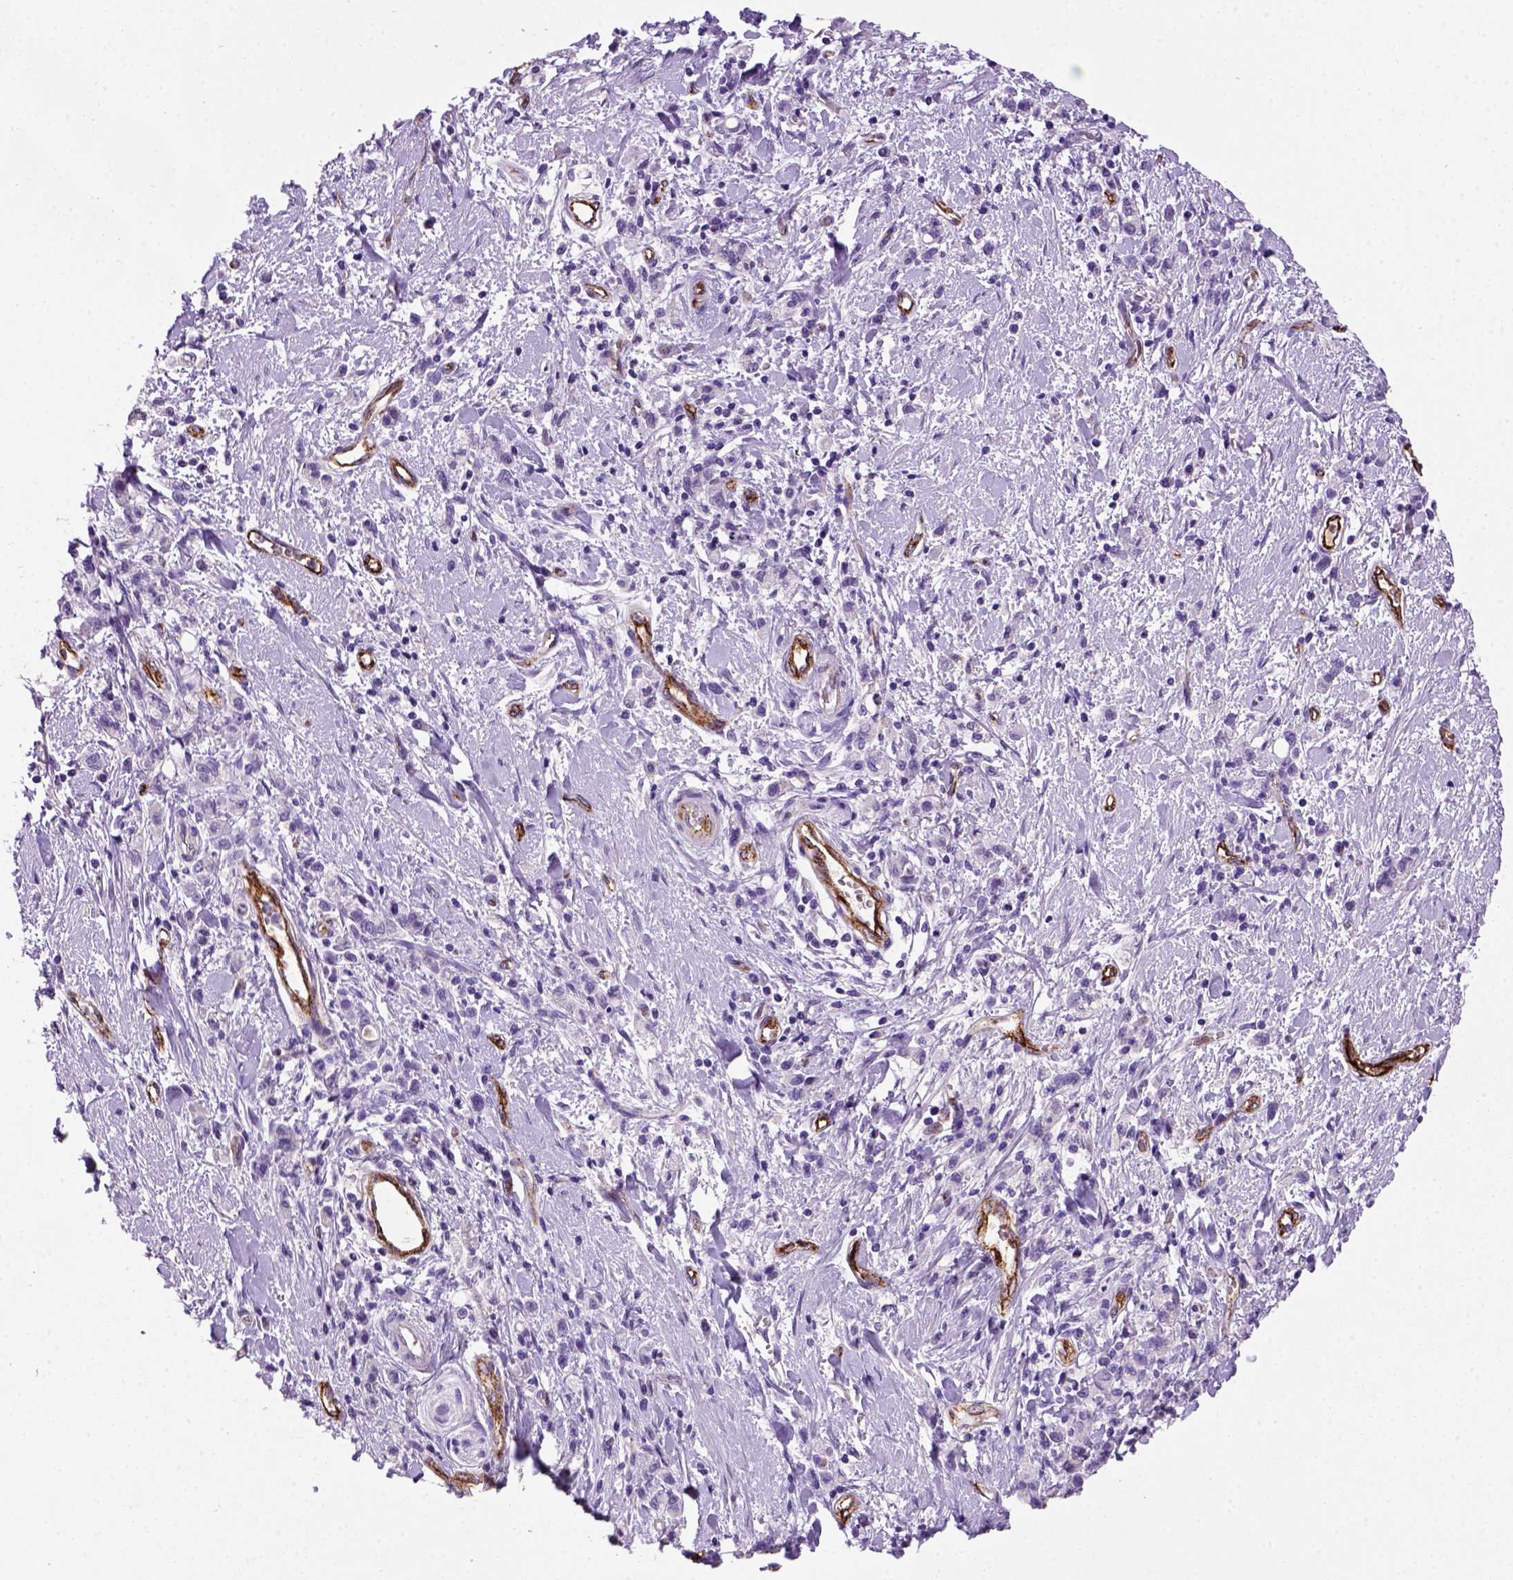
{"staining": {"intensity": "negative", "quantity": "none", "location": "none"}, "tissue": "stomach cancer", "cell_type": "Tumor cells", "image_type": "cancer", "snomed": [{"axis": "morphology", "description": "Adenocarcinoma, NOS"}, {"axis": "topography", "description": "Stomach"}], "caption": "Immunohistochemistry (IHC) micrograph of stomach cancer (adenocarcinoma) stained for a protein (brown), which displays no staining in tumor cells.", "gene": "VWF", "patient": {"sex": "male", "age": 77}}